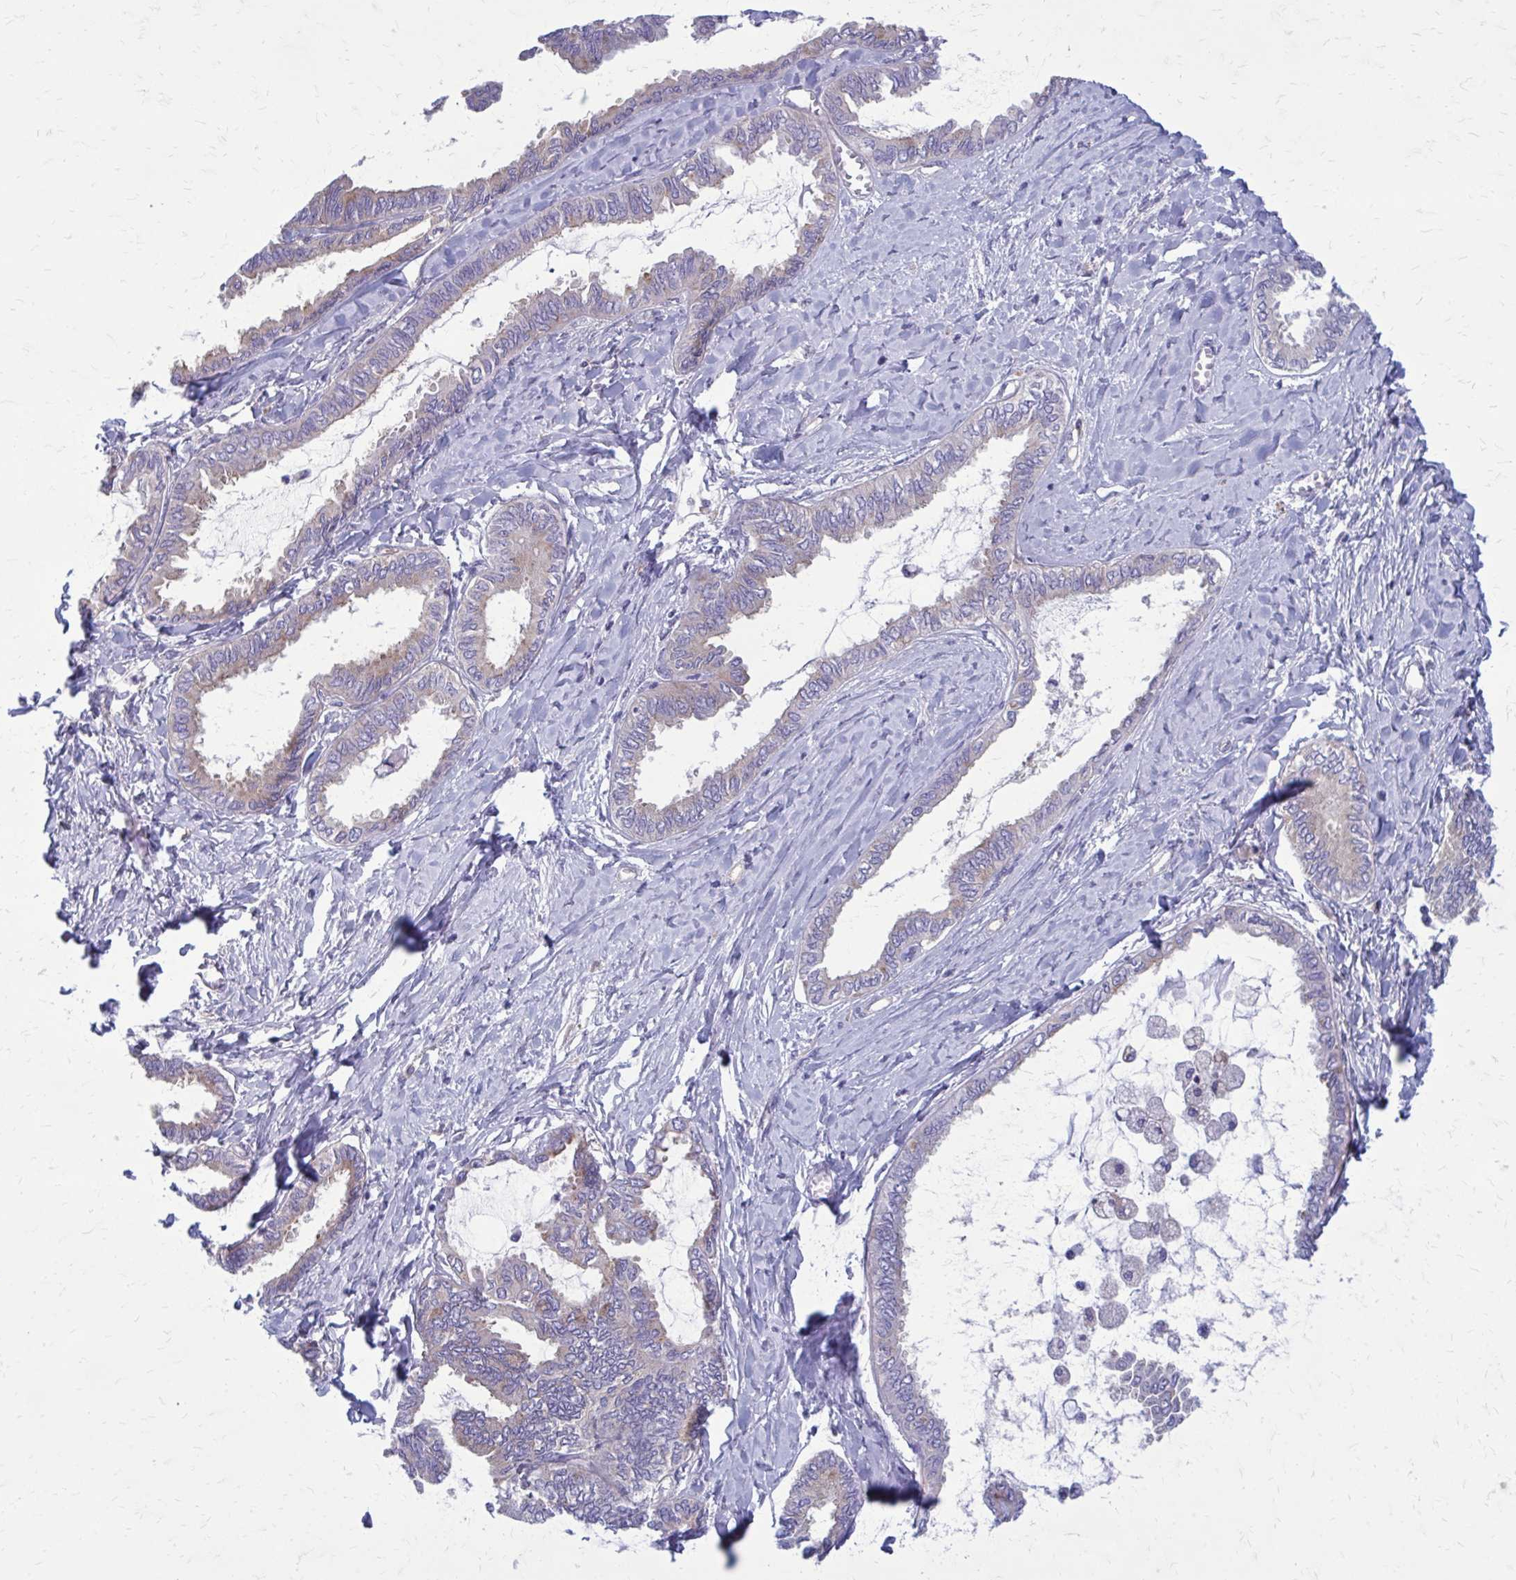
{"staining": {"intensity": "weak", "quantity": "<25%", "location": "cytoplasmic/membranous"}, "tissue": "ovarian cancer", "cell_type": "Tumor cells", "image_type": "cancer", "snomed": [{"axis": "morphology", "description": "Carcinoma, endometroid"}, {"axis": "topography", "description": "Ovary"}], "caption": "Tumor cells are negative for brown protein staining in ovarian cancer.", "gene": "CLTA", "patient": {"sex": "female", "age": 70}}